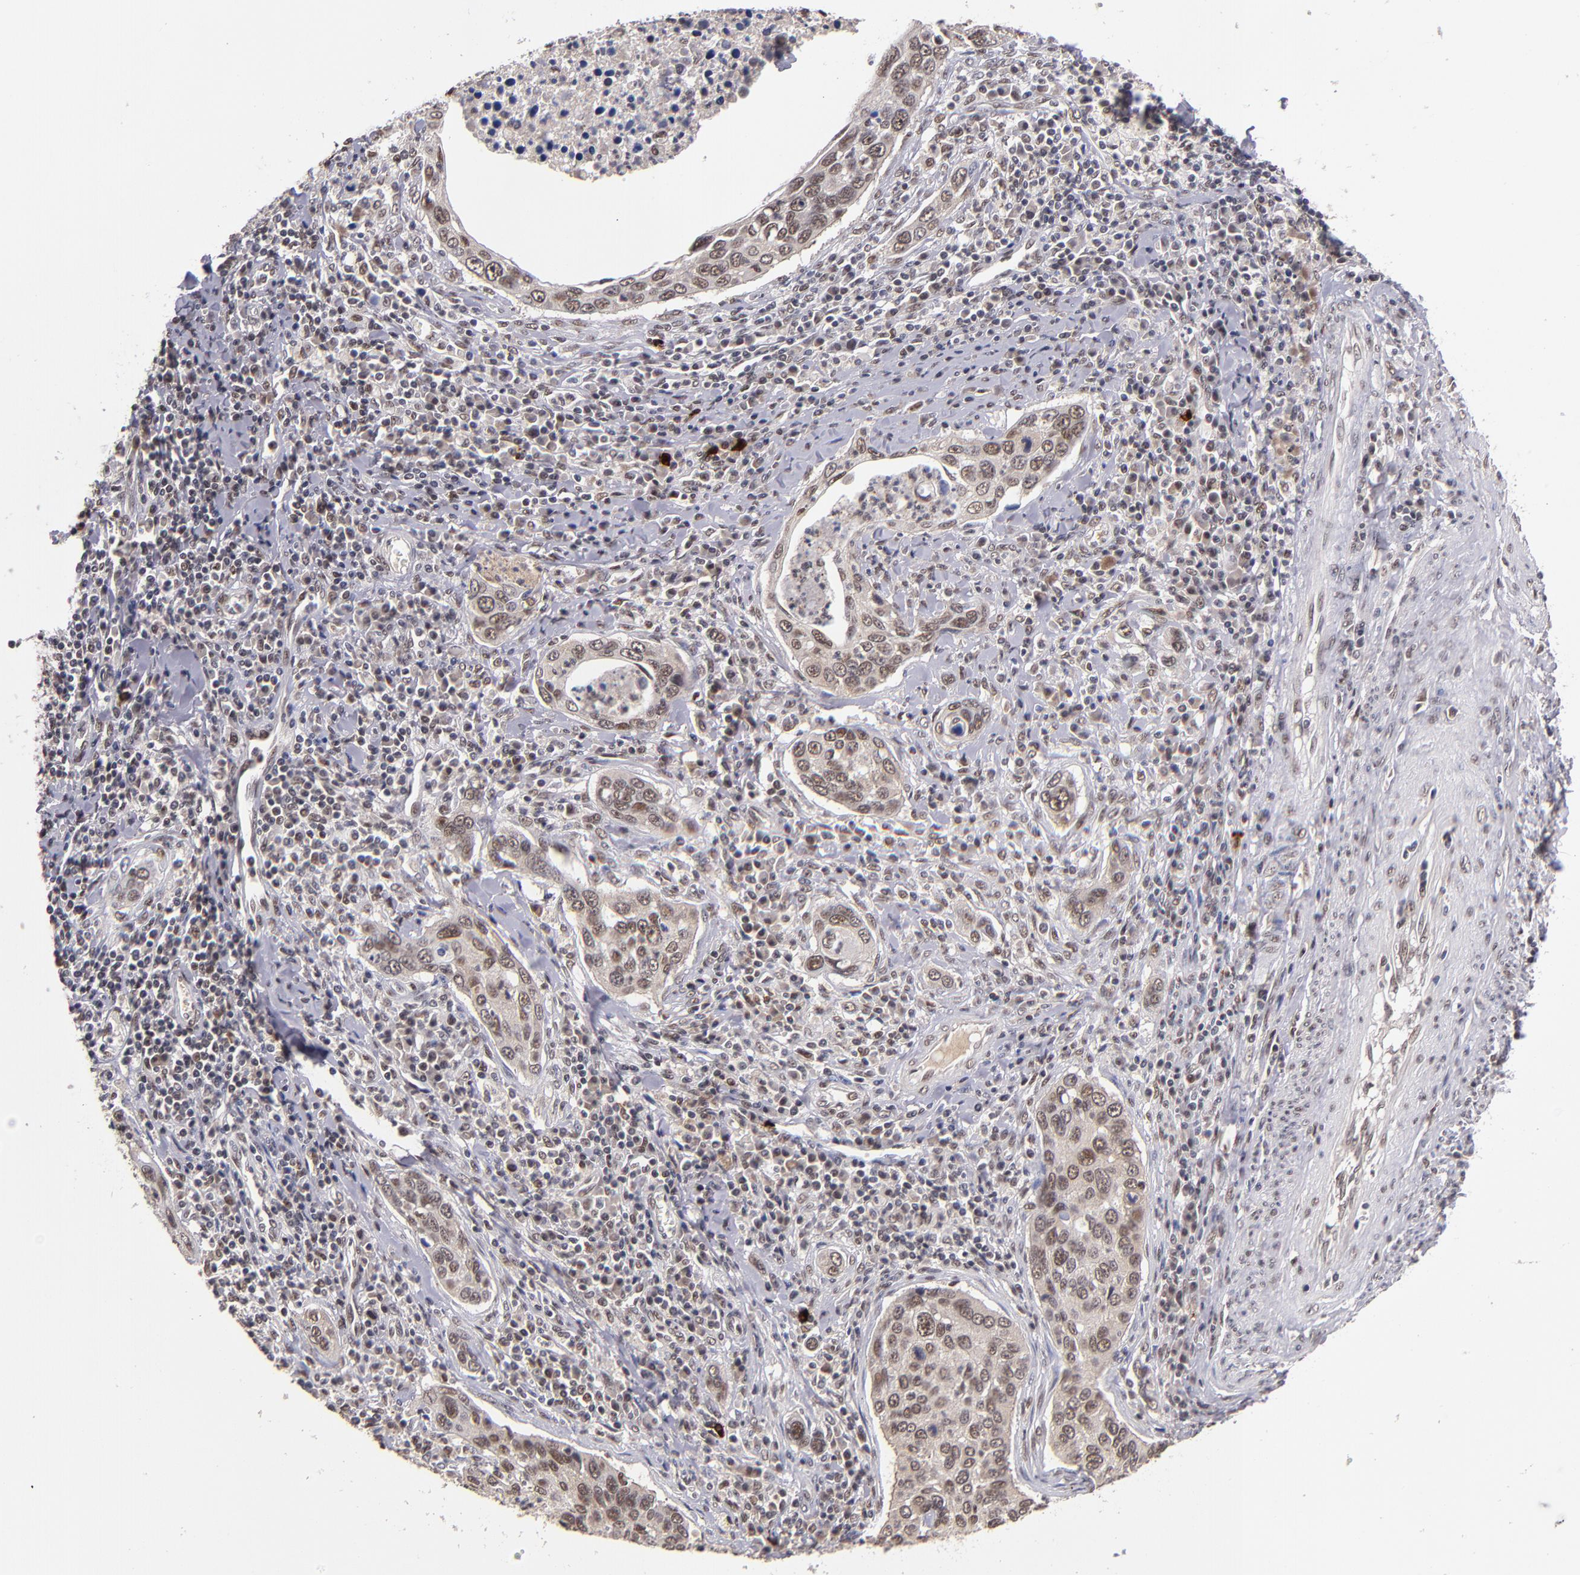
{"staining": {"intensity": "moderate", "quantity": "25%-75%", "location": "nuclear"}, "tissue": "cervical cancer", "cell_type": "Tumor cells", "image_type": "cancer", "snomed": [{"axis": "morphology", "description": "Squamous cell carcinoma, NOS"}, {"axis": "topography", "description": "Cervix"}], "caption": "This micrograph exhibits IHC staining of human cervical cancer (squamous cell carcinoma), with medium moderate nuclear staining in about 25%-75% of tumor cells.", "gene": "EP300", "patient": {"sex": "female", "age": 53}}